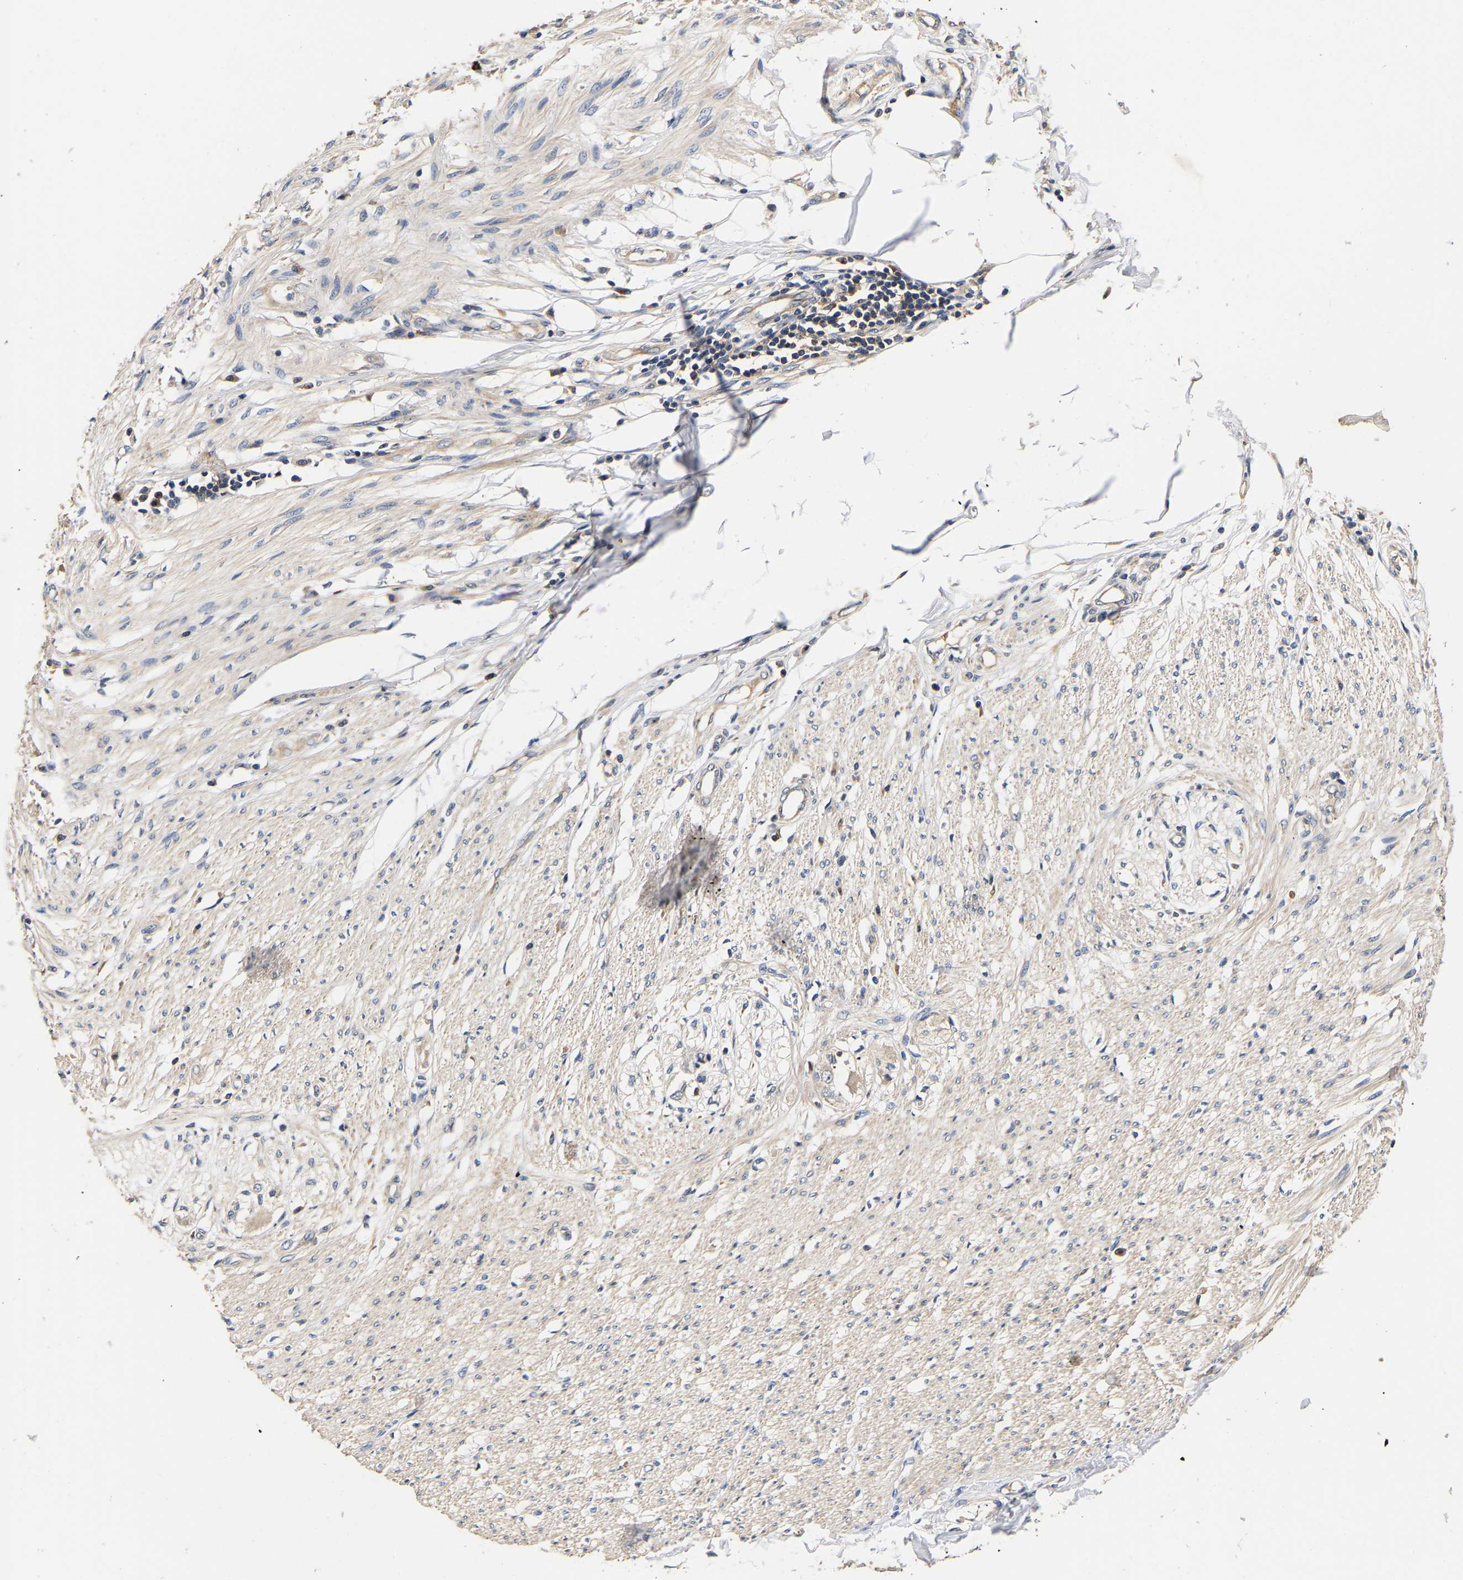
{"staining": {"intensity": "weak", "quantity": "25%-75%", "location": "cytoplasmic/membranous"}, "tissue": "smooth muscle", "cell_type": "Smooth muscle cells", "image_type": "normal", "snomed": [{"axis": "morphology", "description": "Normal tissue, NOS"}, {"axis": "morphology", "description": "Adenocarcinoma, NOS"}, {"axis": "topography", "description": "Colon"}, {"axis": "topography", "description": "Peripheral nerve tissue"}], "caption": "Smooth muscle stained for a protein displays weak cytoplasmic/membranous positivity in smooth muscle cells. (DAB (3,3'-diaminobenzidine) IHC, brown staining for protein, blue staining for nuclei).", "gene": "LRBA", "patient": {"sex": "male", "age": 14}}